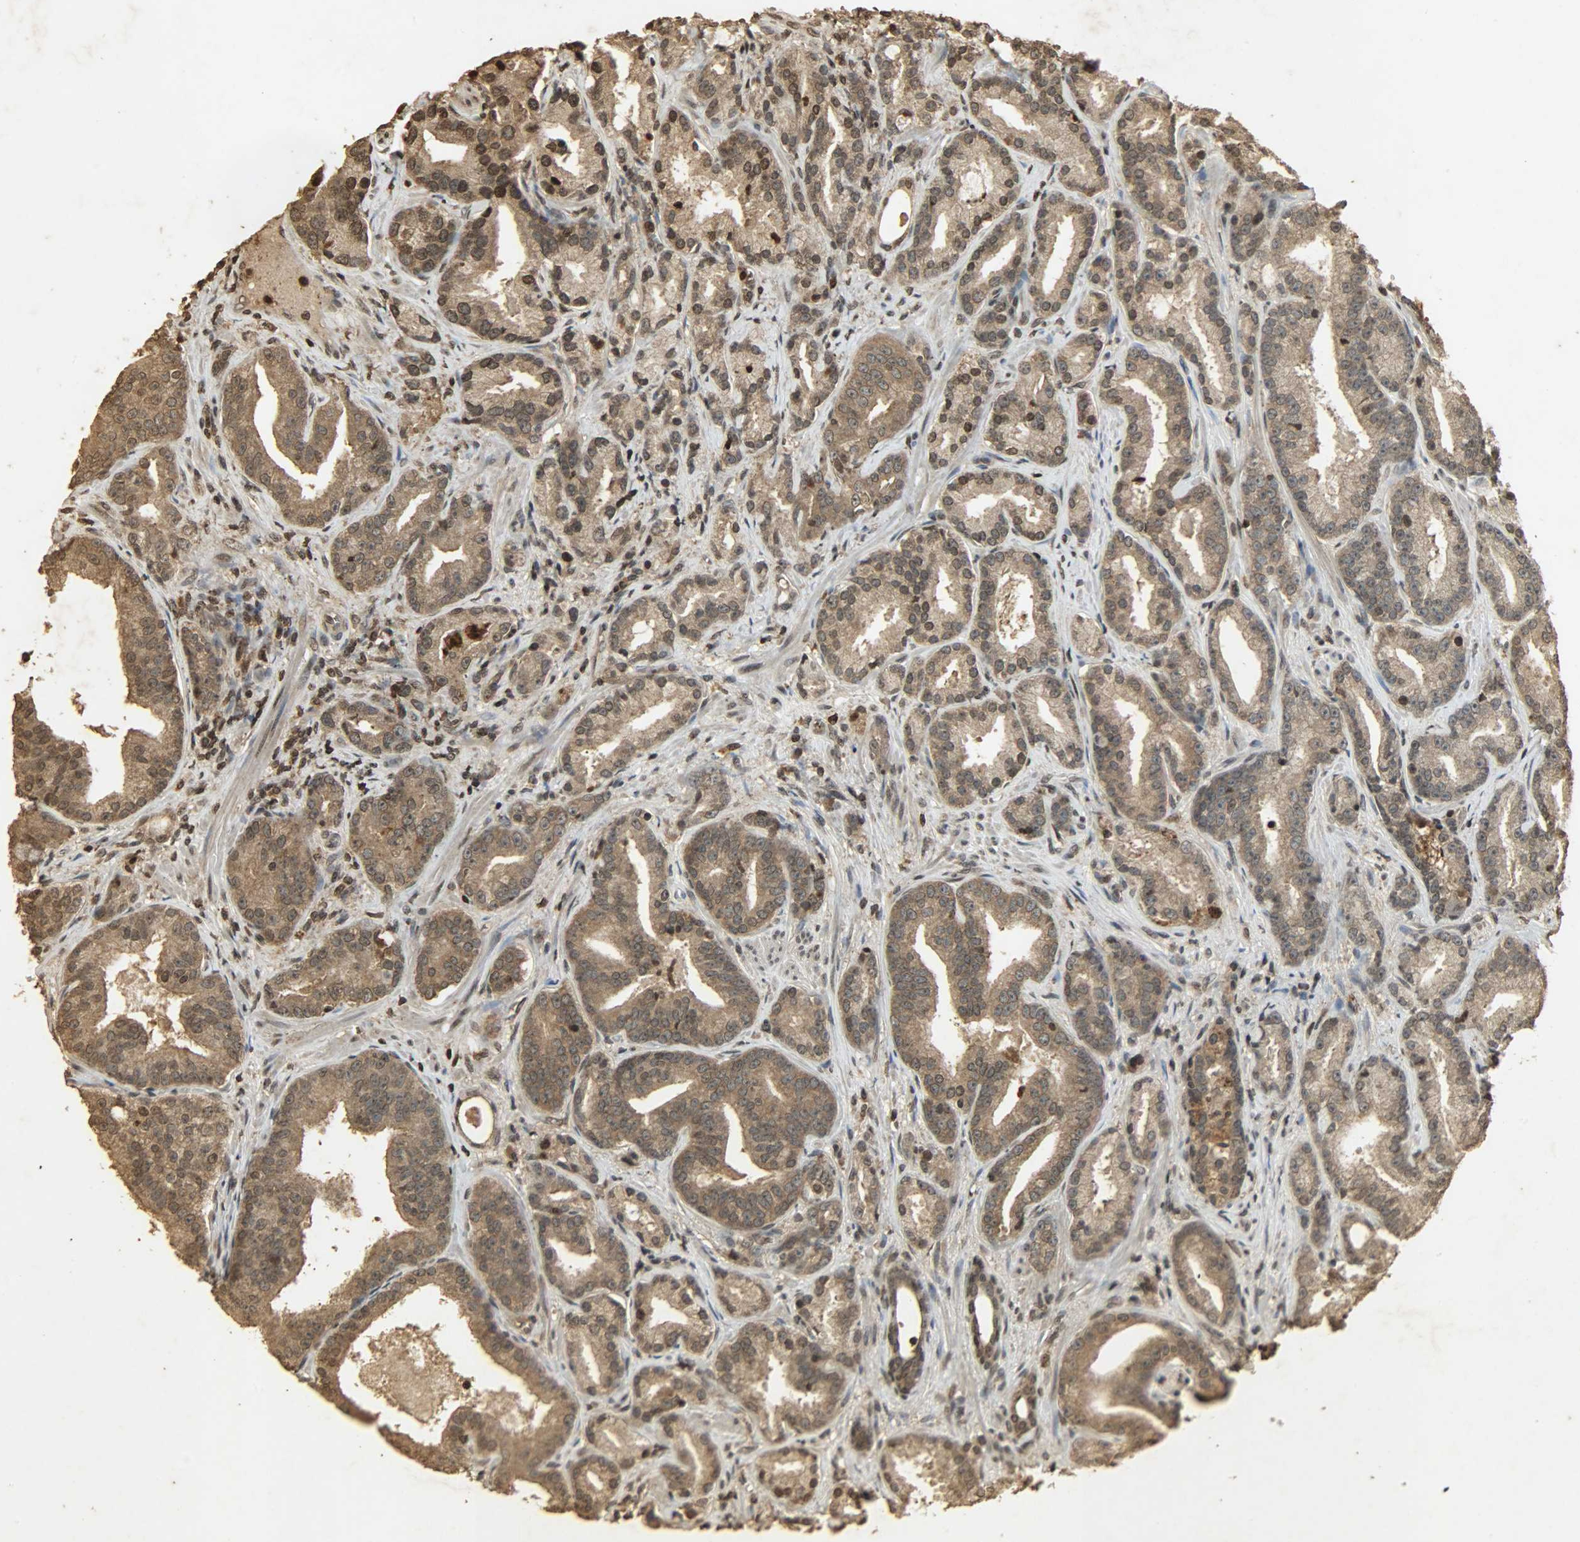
{"staining": {"intensity": "moderate", "quantity": ">75%", "location": "cytoplasmic/membranous,nuclear"}, "tissue": "prostate cancer", "cell_type": "Tumor cells", "image_type": "cancer", "snomed": [{"axis": "morphology", "description": "Adenocarcinoma, Low grade"}, {"axis": "topography", "description": "Prostate"}], "caption": "Prostate cancer was stained to show a protein in brown. There is medium levels of moderate cytoplasmic/membranous and nuclear positivity in about >75% of tumor cells. (Brightfield microscopy of DAB IHC at high magnification).", "gene": "PPP3R1", "patient": {"sex": "male", "age": 63}}